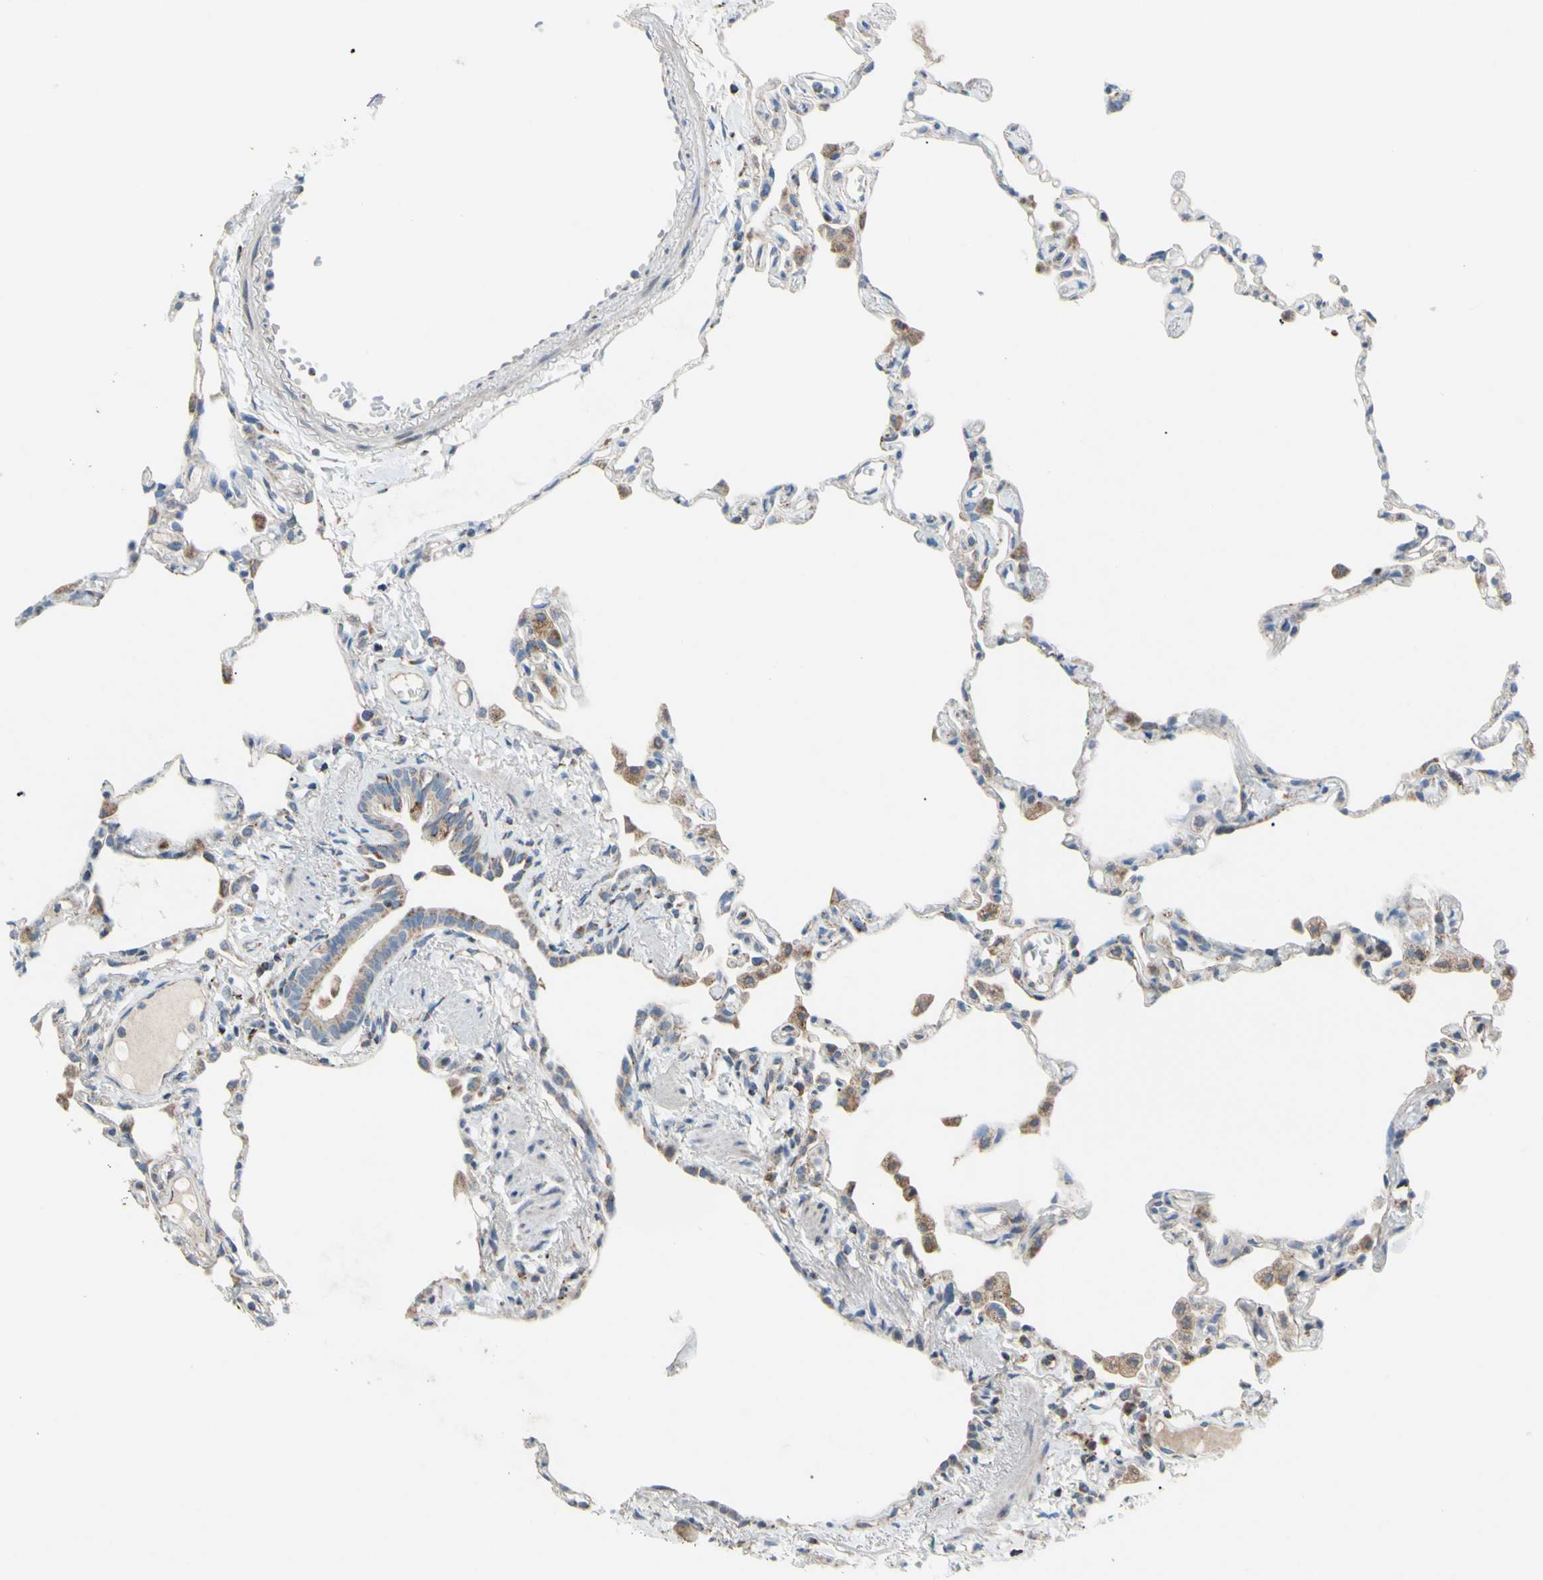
{"staining": {"intensity": "weak", "quantity": "25%-75%", "location": "cytoplasmic/membranous"}, "tissue": "lung", "cell_type": "Alveolar cells", "image_type": "normal", "snomed": [{"axis": "morphology", "description": "Normal tissue, NOS"}, {"axis": "topography", "description": "Lung"}], "caption": "Alveolar cells show low levels of weak cytoplasmic/membranous staining in approximately 25%-75% of cells in unremarkable lung. (DAB = brown stain, brightfield microscopy at high magnification).", "gene": "GLT8D1", "patient": {"sex": "female", "age": 49}}